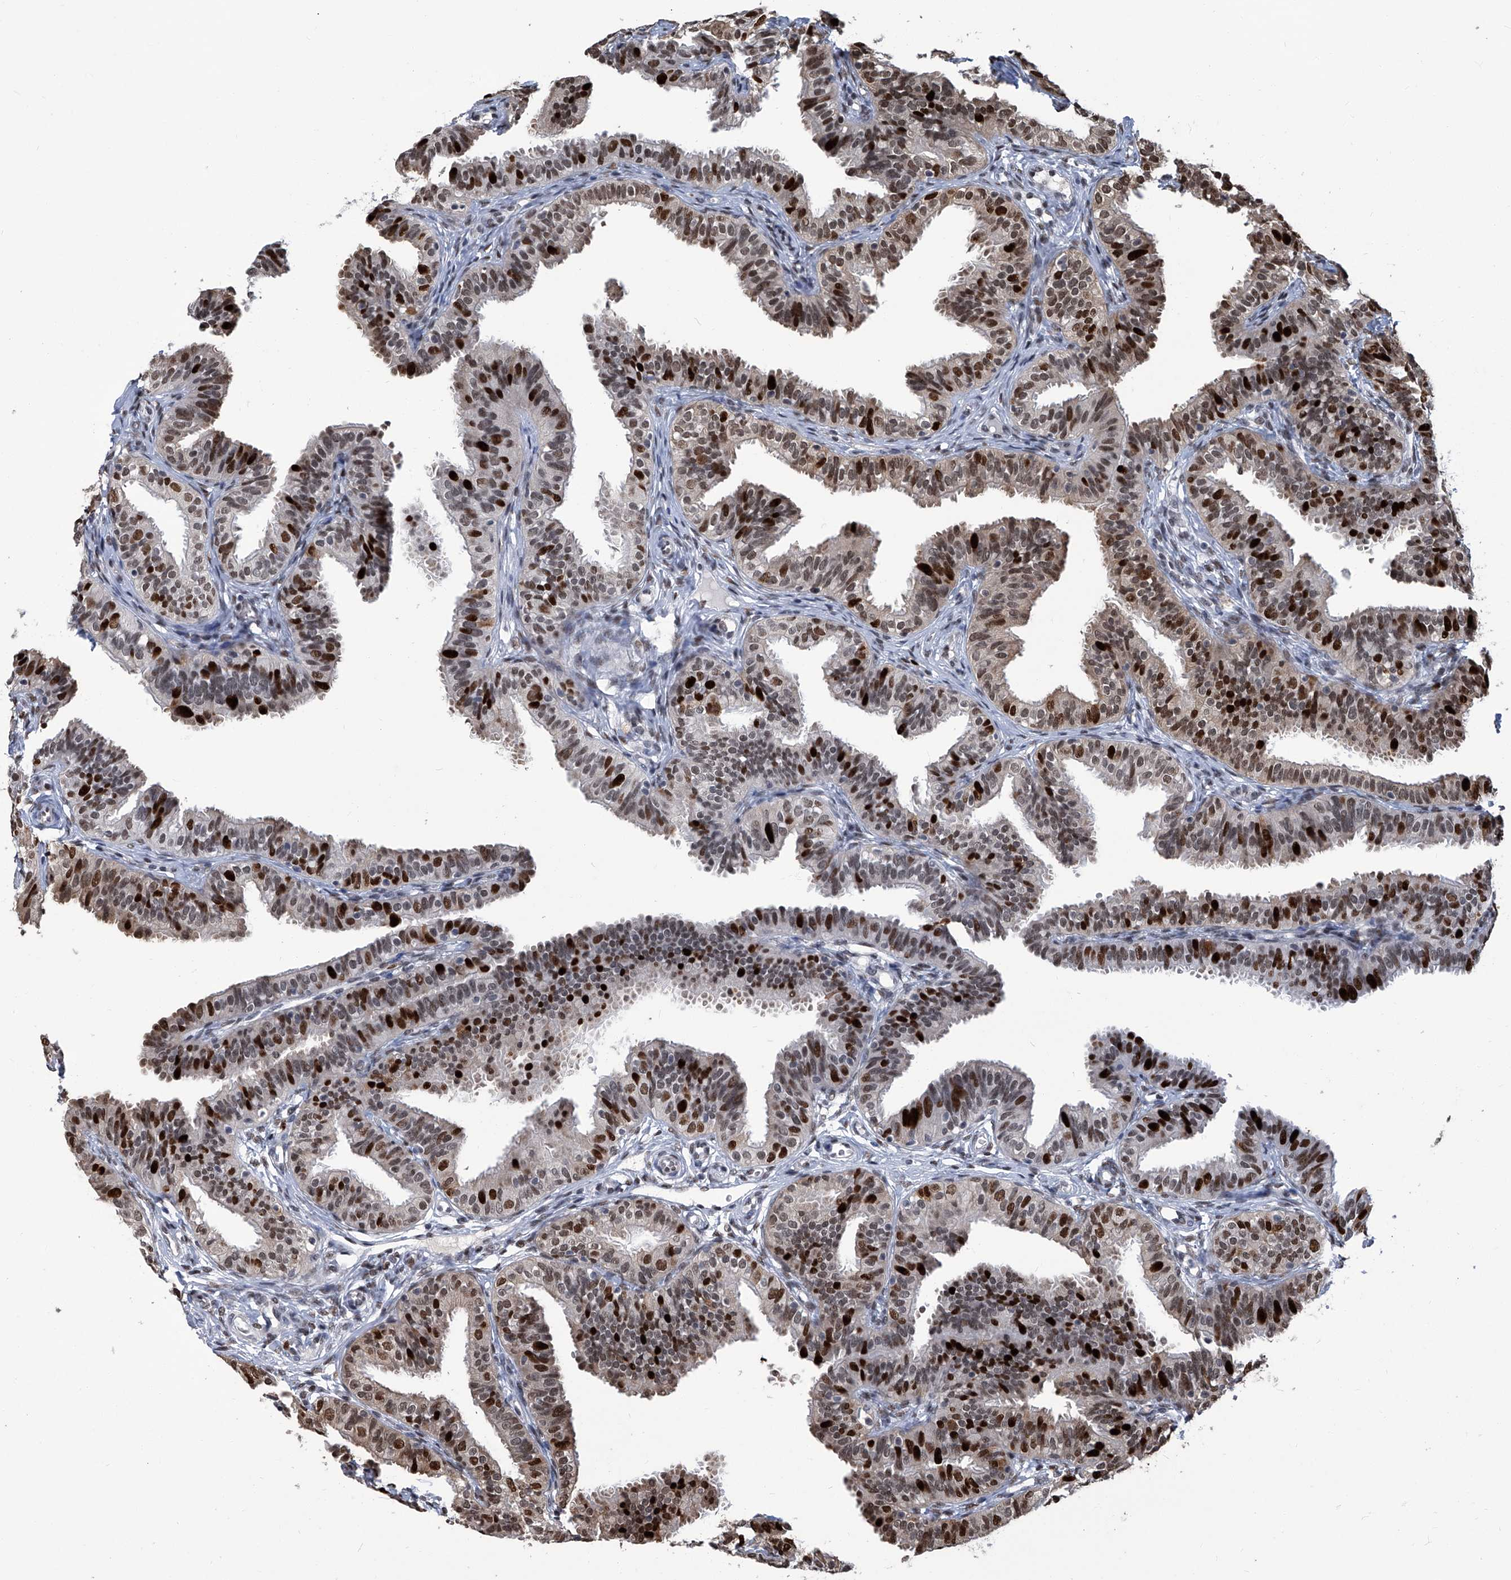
{"staining": {"intensity": "moderate", "quantity": ">75%", "location": "nuclear"}, "tissue": "fallopian tube", "cell_type": "Glandular cells", "image_type": "normal", "snomed": [{"axis": "morphology", "description": "Normal tissue, NOS"}, {"axis": "topography", "description": "Fallopian tube"}], "caption": "This image exhibits IHC staining of normal human fallopian tube, with medium moderate nuclear expression in approximately >75% of glandular cells.", "gene": "PCNA", "patient": {"sex": "female", "age": 35}}